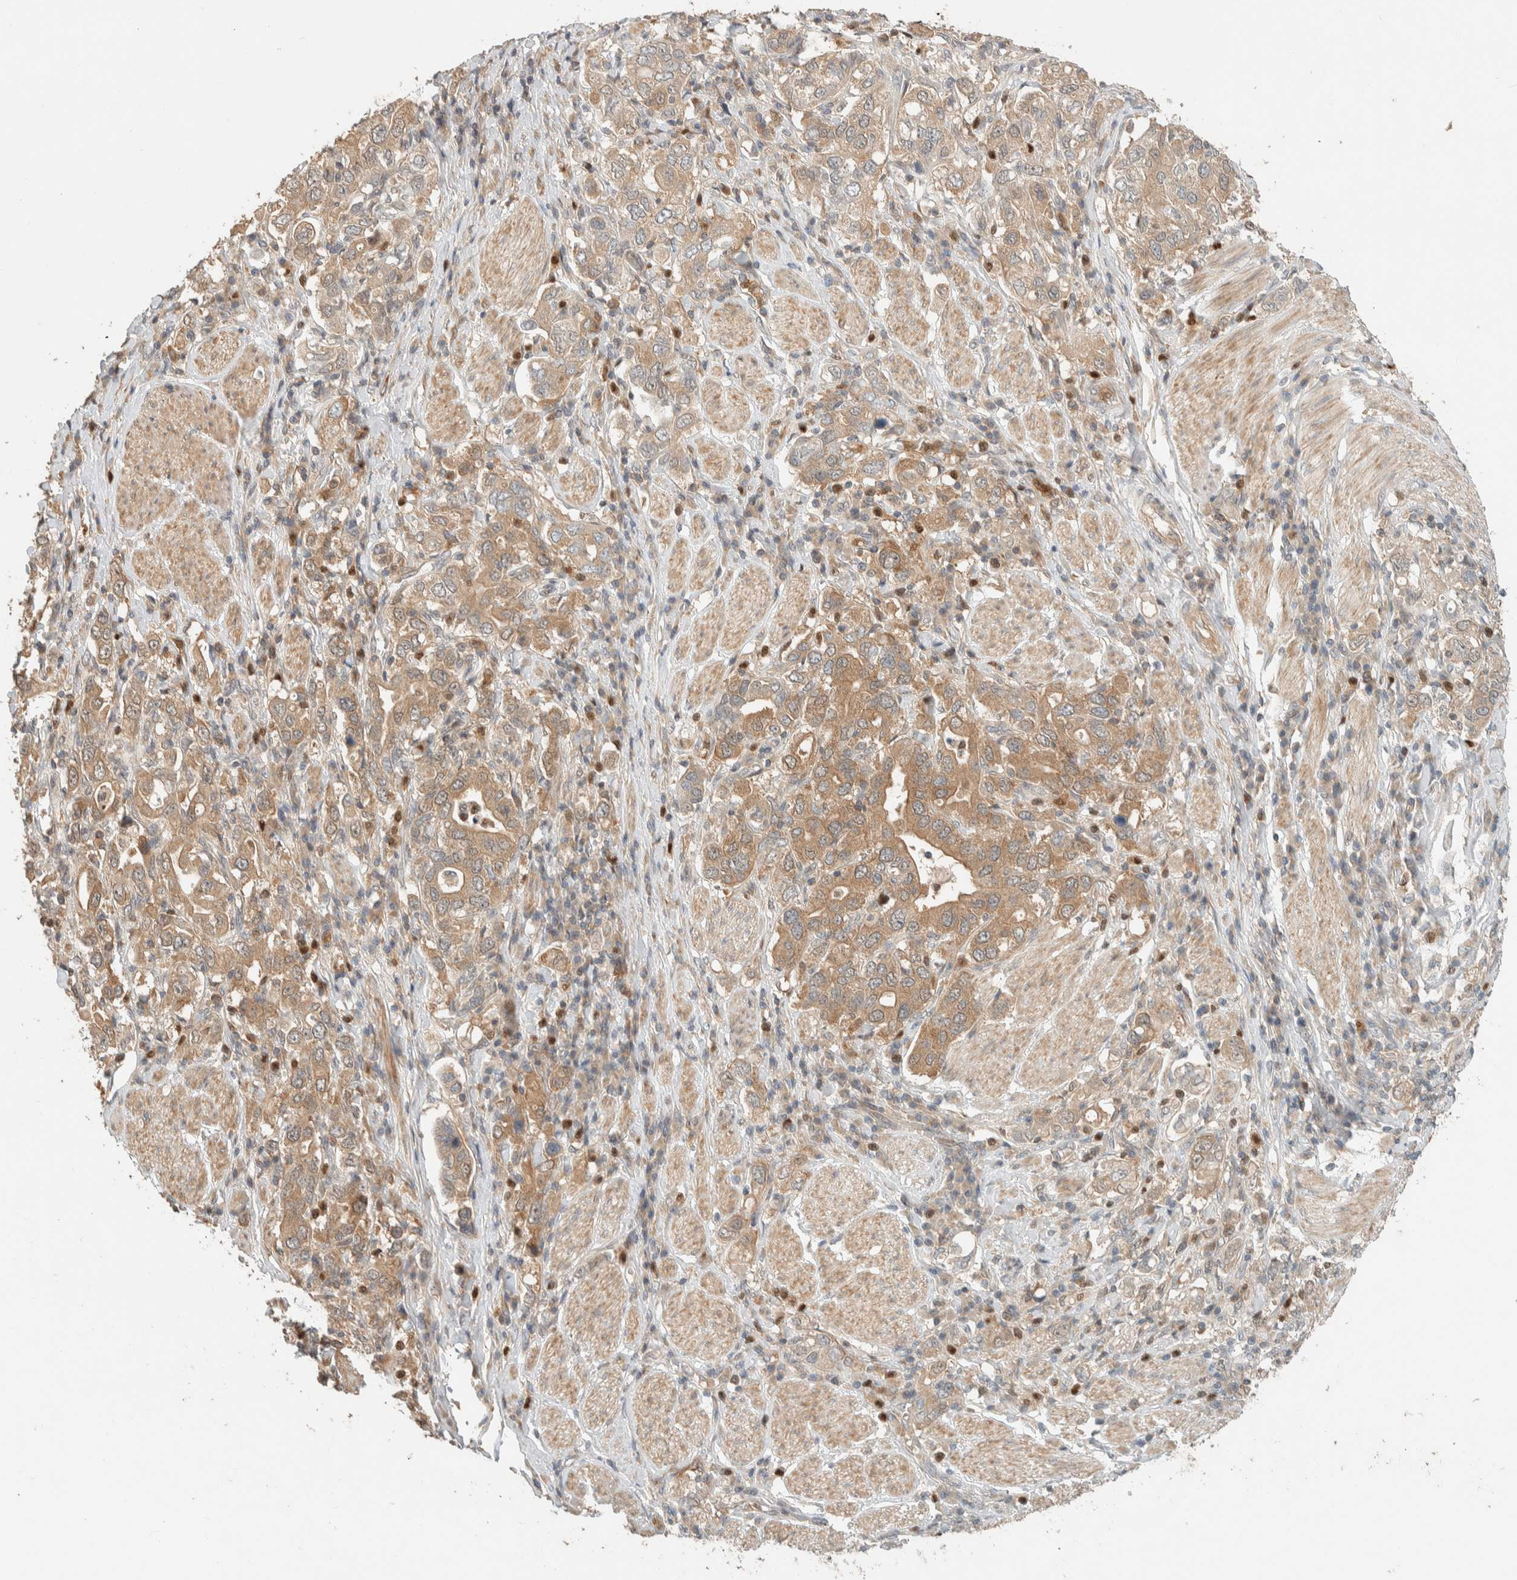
{"staining": {"intensity": "moderate", "quantity": ">75%", "location": "cytoplasmic/membranous"}, "tissue": "stomach cancer", "cell_type": "Tumor cells", "image_type": "cancer", "snomed": [{"axis": "morphology", "description": "Adenocarcinoma, NOS"}, {"axis": "topography", "description": "Stomach, upper"}], "caption": "Protein staining of stomach cancer (adenocarcinoma) tissue reveals moderate cytoplasmic/membranous positivity in about >75% of tumor cells.", "gene": "ADSS2", "patient": {"sex": "male", "age": 62}}